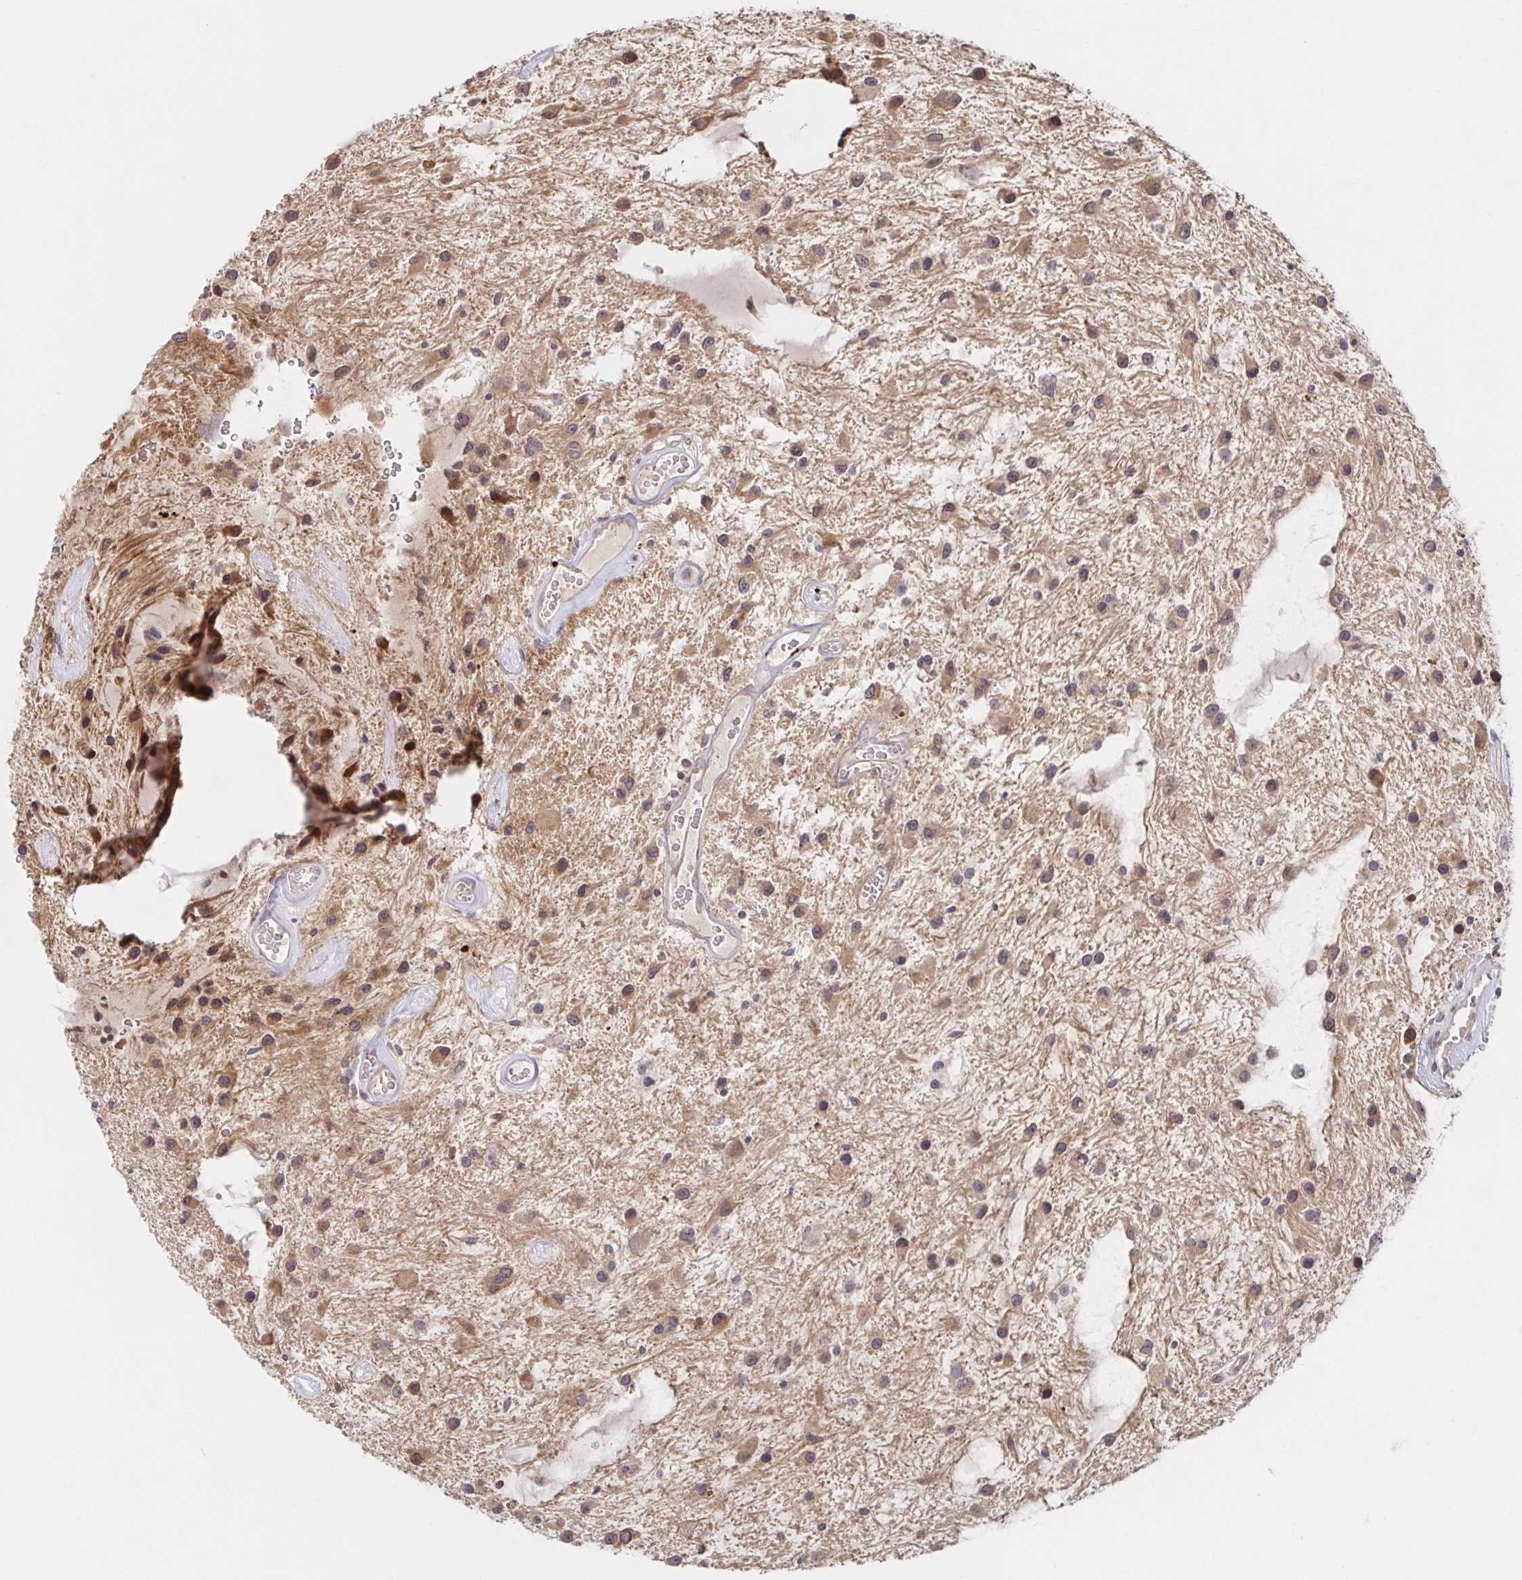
{"staining": {"intensity": "weak", "quantity": "25%-75%", "location": "cytoplasmic/membranous"}, "tissue": "glioma", "cell_type": "Tumor cells", "image_type": "cancer", "snomed": [{"axis": "morphology", "description": "Glioma, malignant, Low grade"}, {"axis": "topography", "description": "Cerebellum"}], "caption": "Protein expression analysis of glioma reveals weak cytoplasmic/membranous staining in about 25%-75% of tumor cells.", "gene": "AACS", "patient": {"sex": "female", "age": 14}}